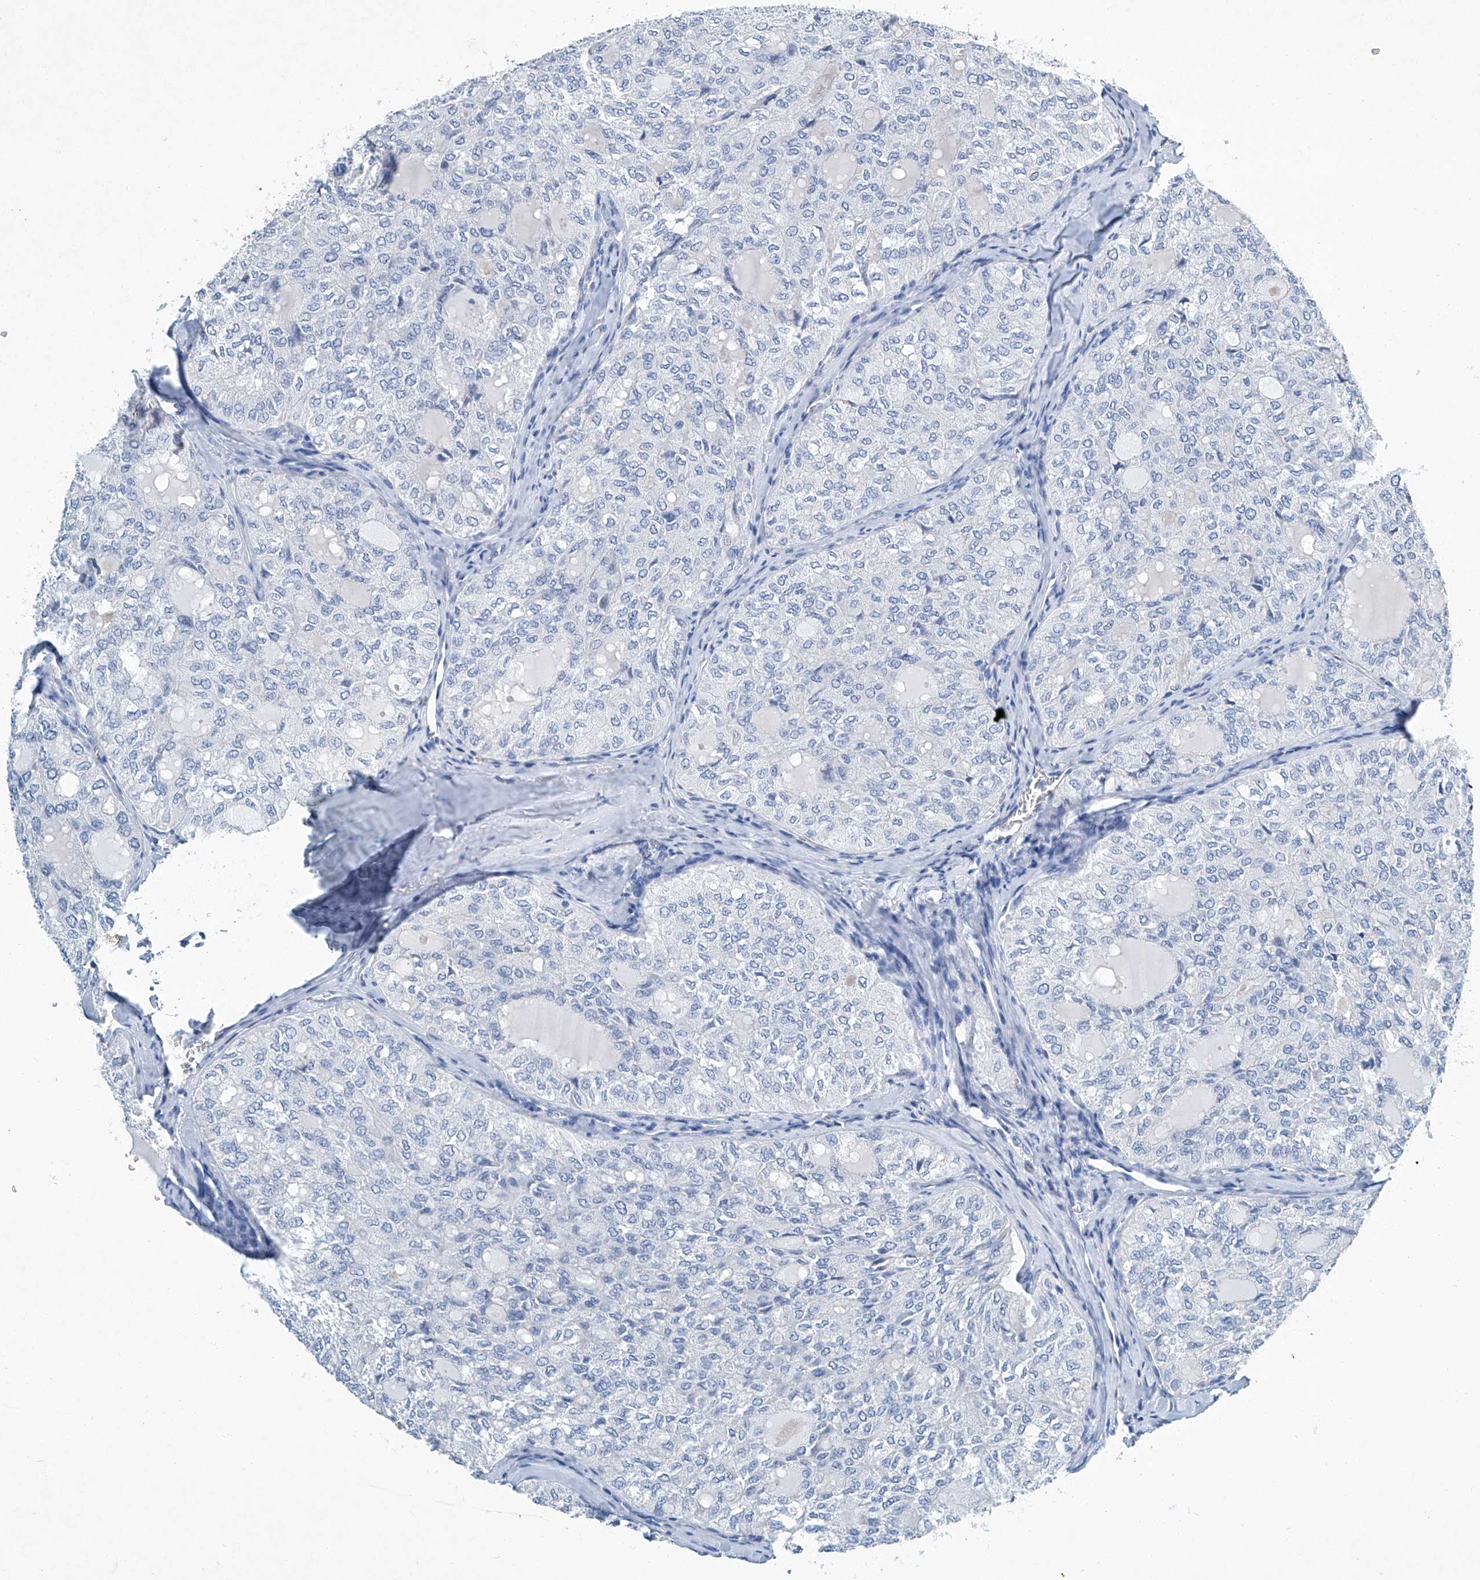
{"staining": {"intensity": "negative", "quantity": "none", "location": "none"}, "tissue": "thyroid cancer", "cell_type": "Tumor cells", "image_type": "cancer", "snomed": [{"axis": "morphology", "description": "Follicular adenoma carcinoma, NOS"}, {"axis": "topography", "description": "Thyroid gland"}], "caption": "A micrograph of follicular adenoma carcinoma (thyroid) stained for a protein demonstrates no brown staining in tumor cells.", "gene": "CYP2A7", "patient": {"sex": "male", "age": 75}}